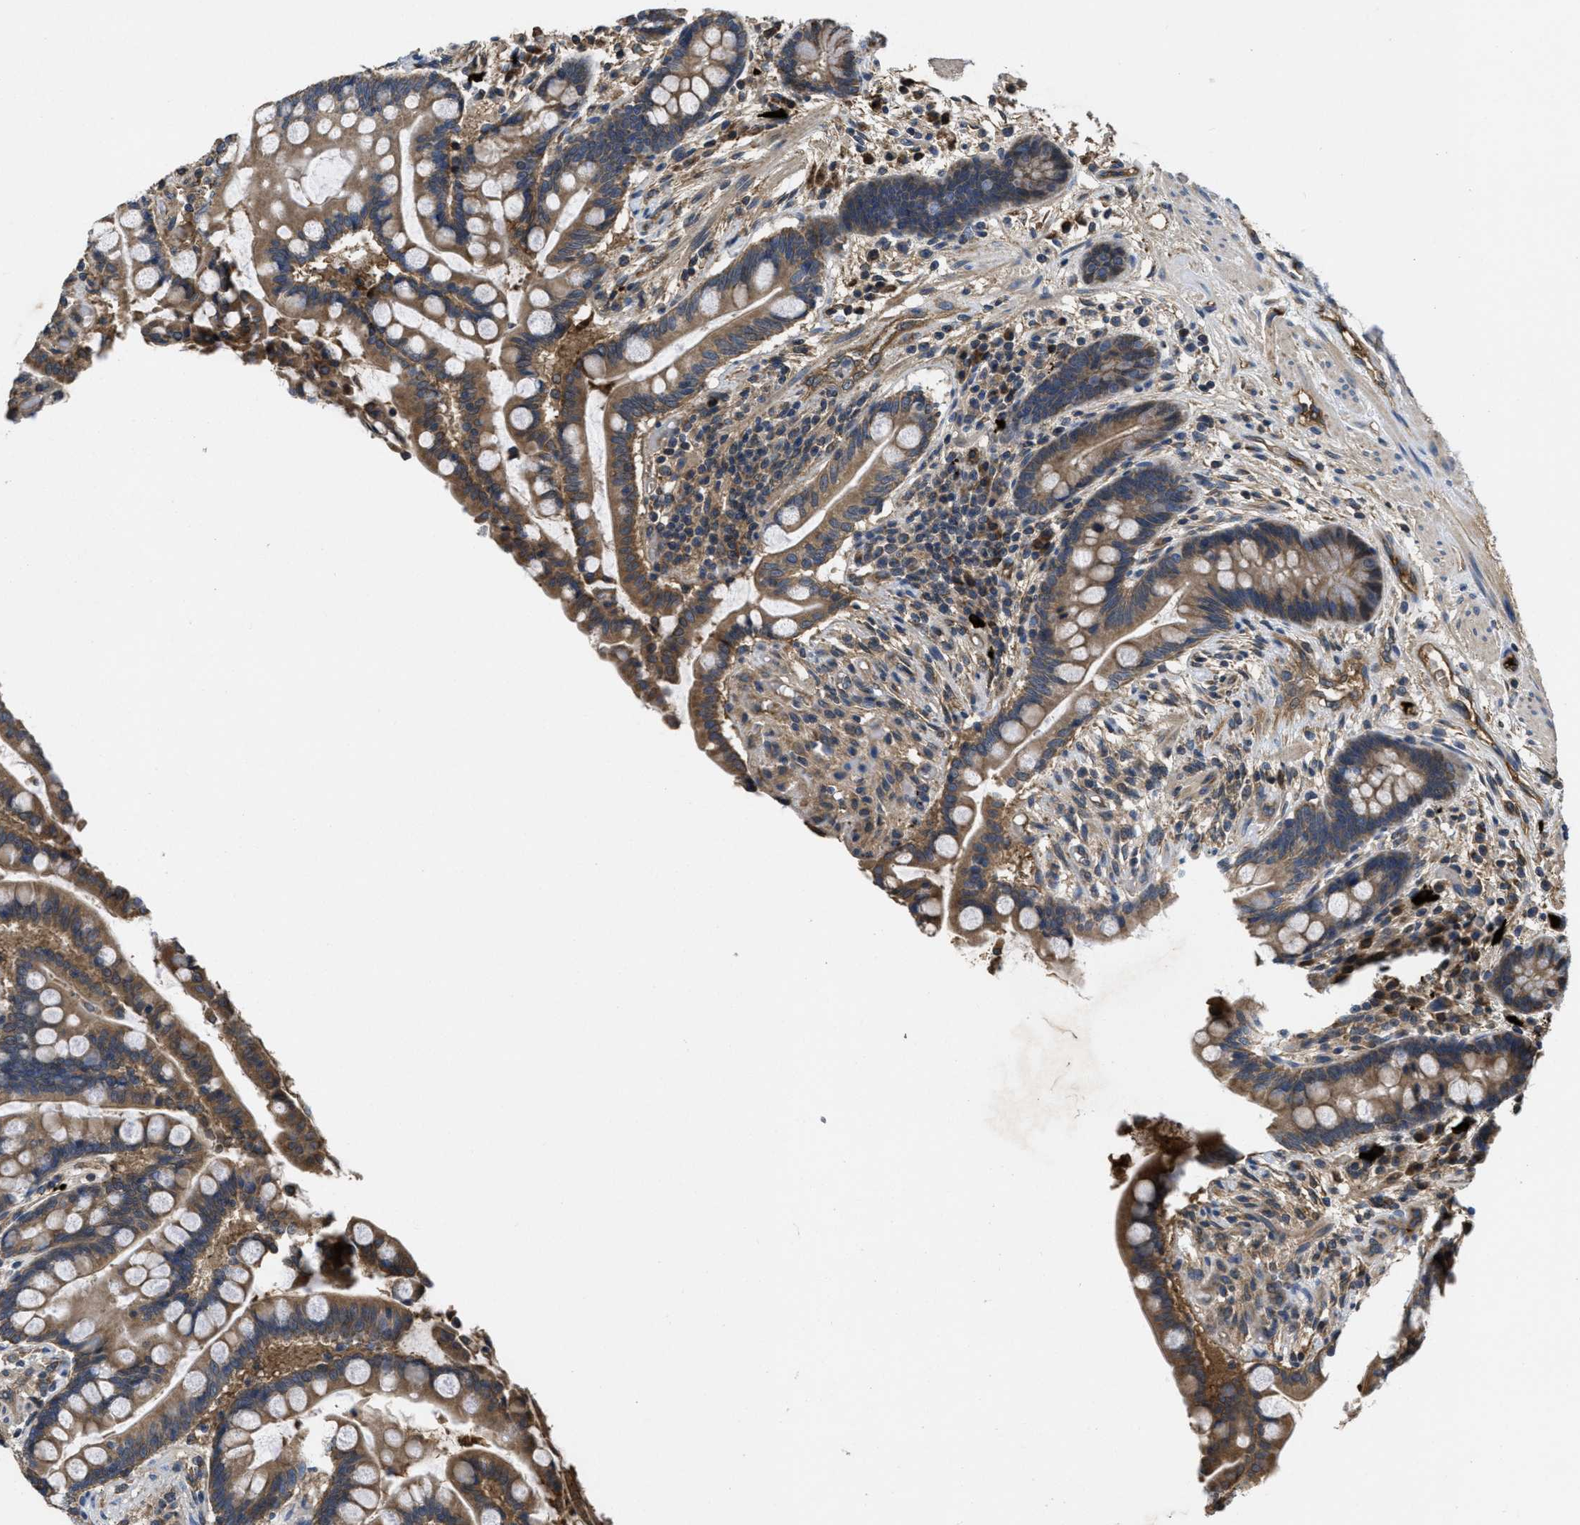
{"staining": {"intensity": "moderate", "quantity": ">75%", "location": "cytoplasmic/membranous"}, "tissue": "colon", "cell_type": "Endothelial cells", "image_type": "normal", "snomed": [{"axis": "morphology", "description": "Normal tissue, NOS"}, {"axis": "topography", "description": "Colon"}], "caption": "High-magnification brightfield microscopy of benign colon stained with DAB (3,3'-diaminobenzidine) (brown) and counterstained with hematoxylin (blue). endothelial cells exhibit moderate cytoplasmic/membranous staining is seen in approximately>75% of cells.", "gene": "GALK1", "patient": {"sex": "male", "age": 73}}